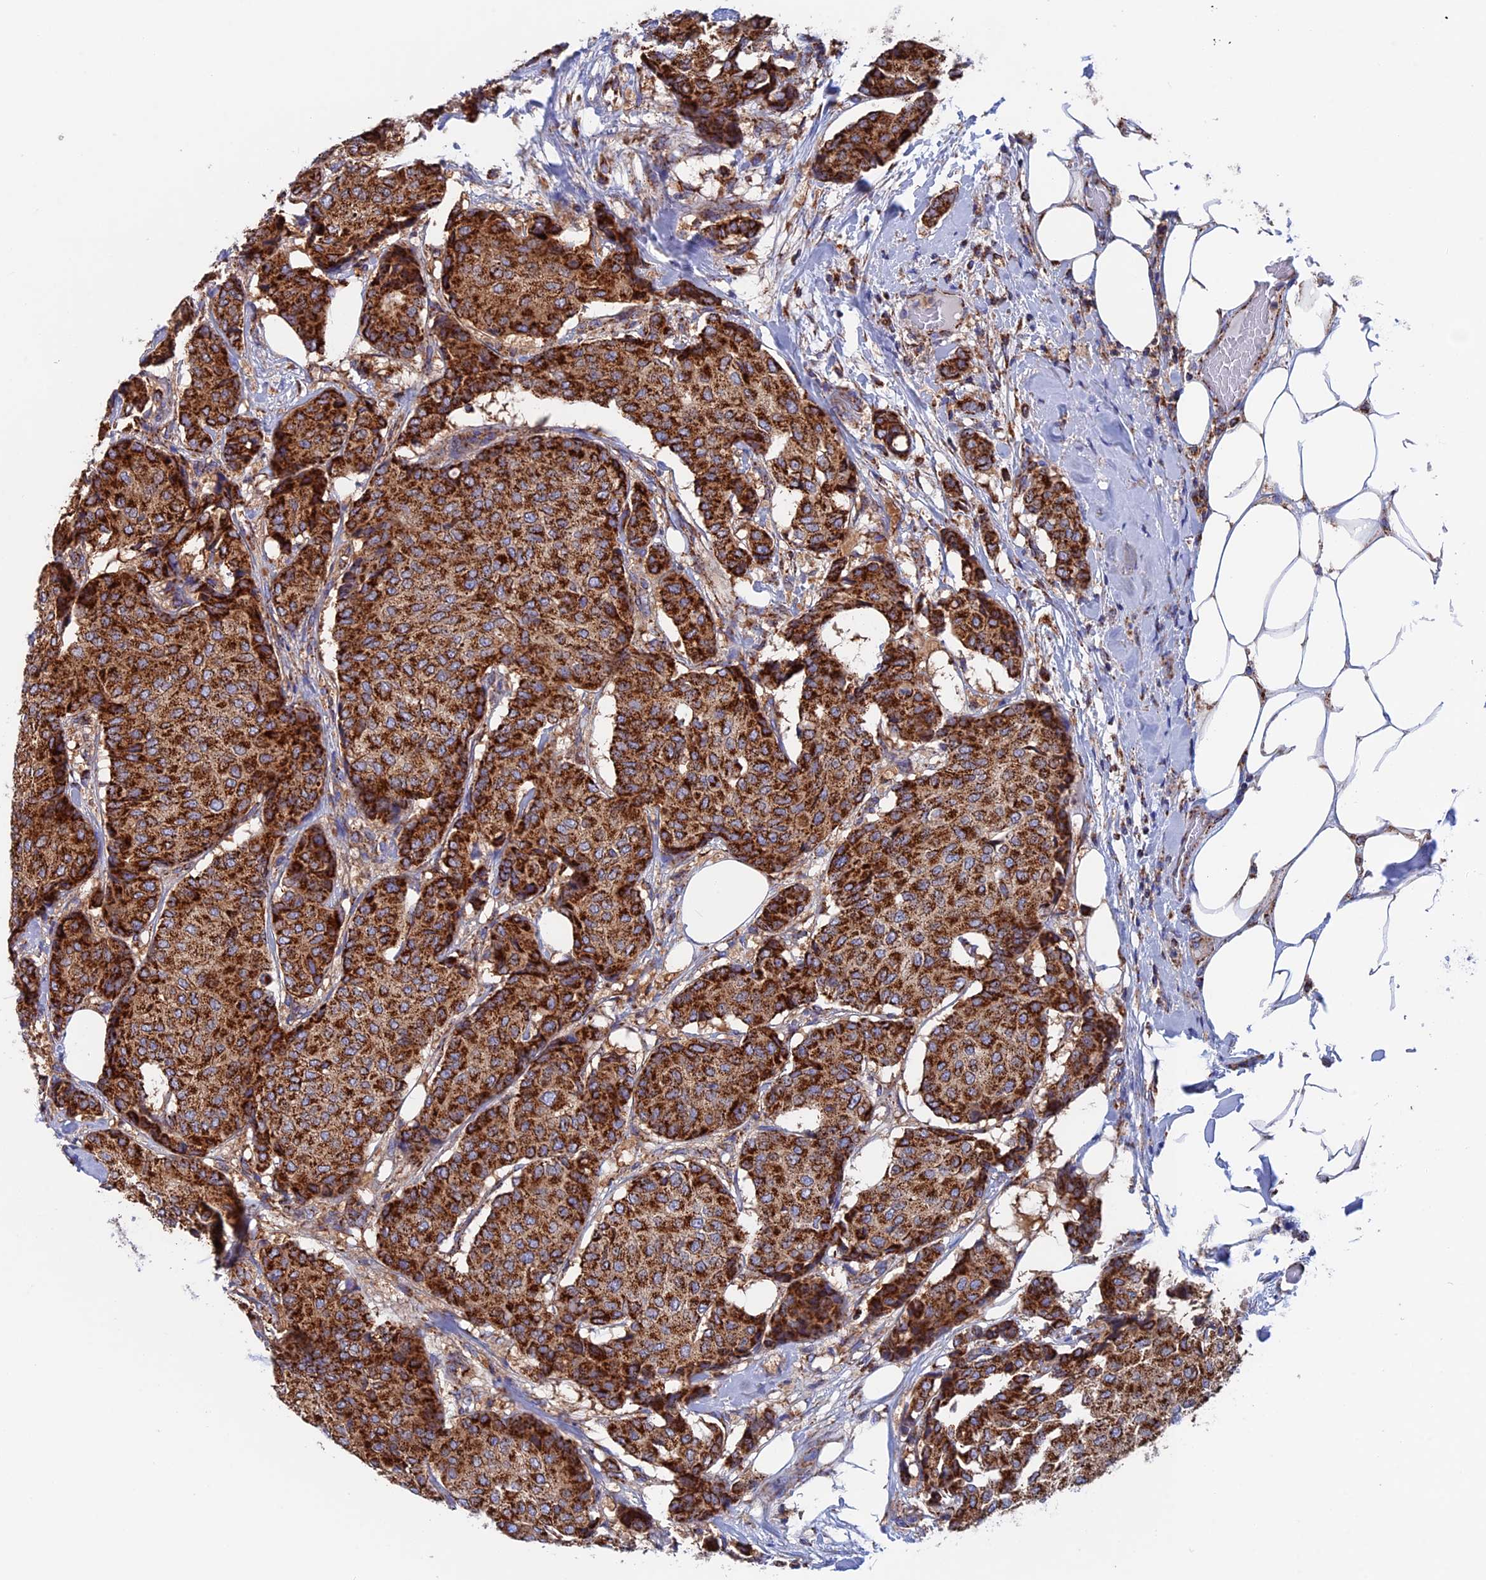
{"staining": {"intensity": "strong", "quantity": ">75%", "location": "cytoplasmic/membranous"}, "tissue": "breast cancer", "cell_type": "Tumor cells", "image_type": "cancer", "snomed": [{"axis": "morphology", "description": "Duct carcinoma"}, {"axis": "topography", "description": "Breast"}], "caption": "There is high levels of strong cytoplasmic/membranous staining in tumor cells of breast invasive ductal carcinoma, as demonstrated by immunohistochemical staining (brown color).", "gene": "WDR83", "patient": {"sex": "female", "age": 75}}